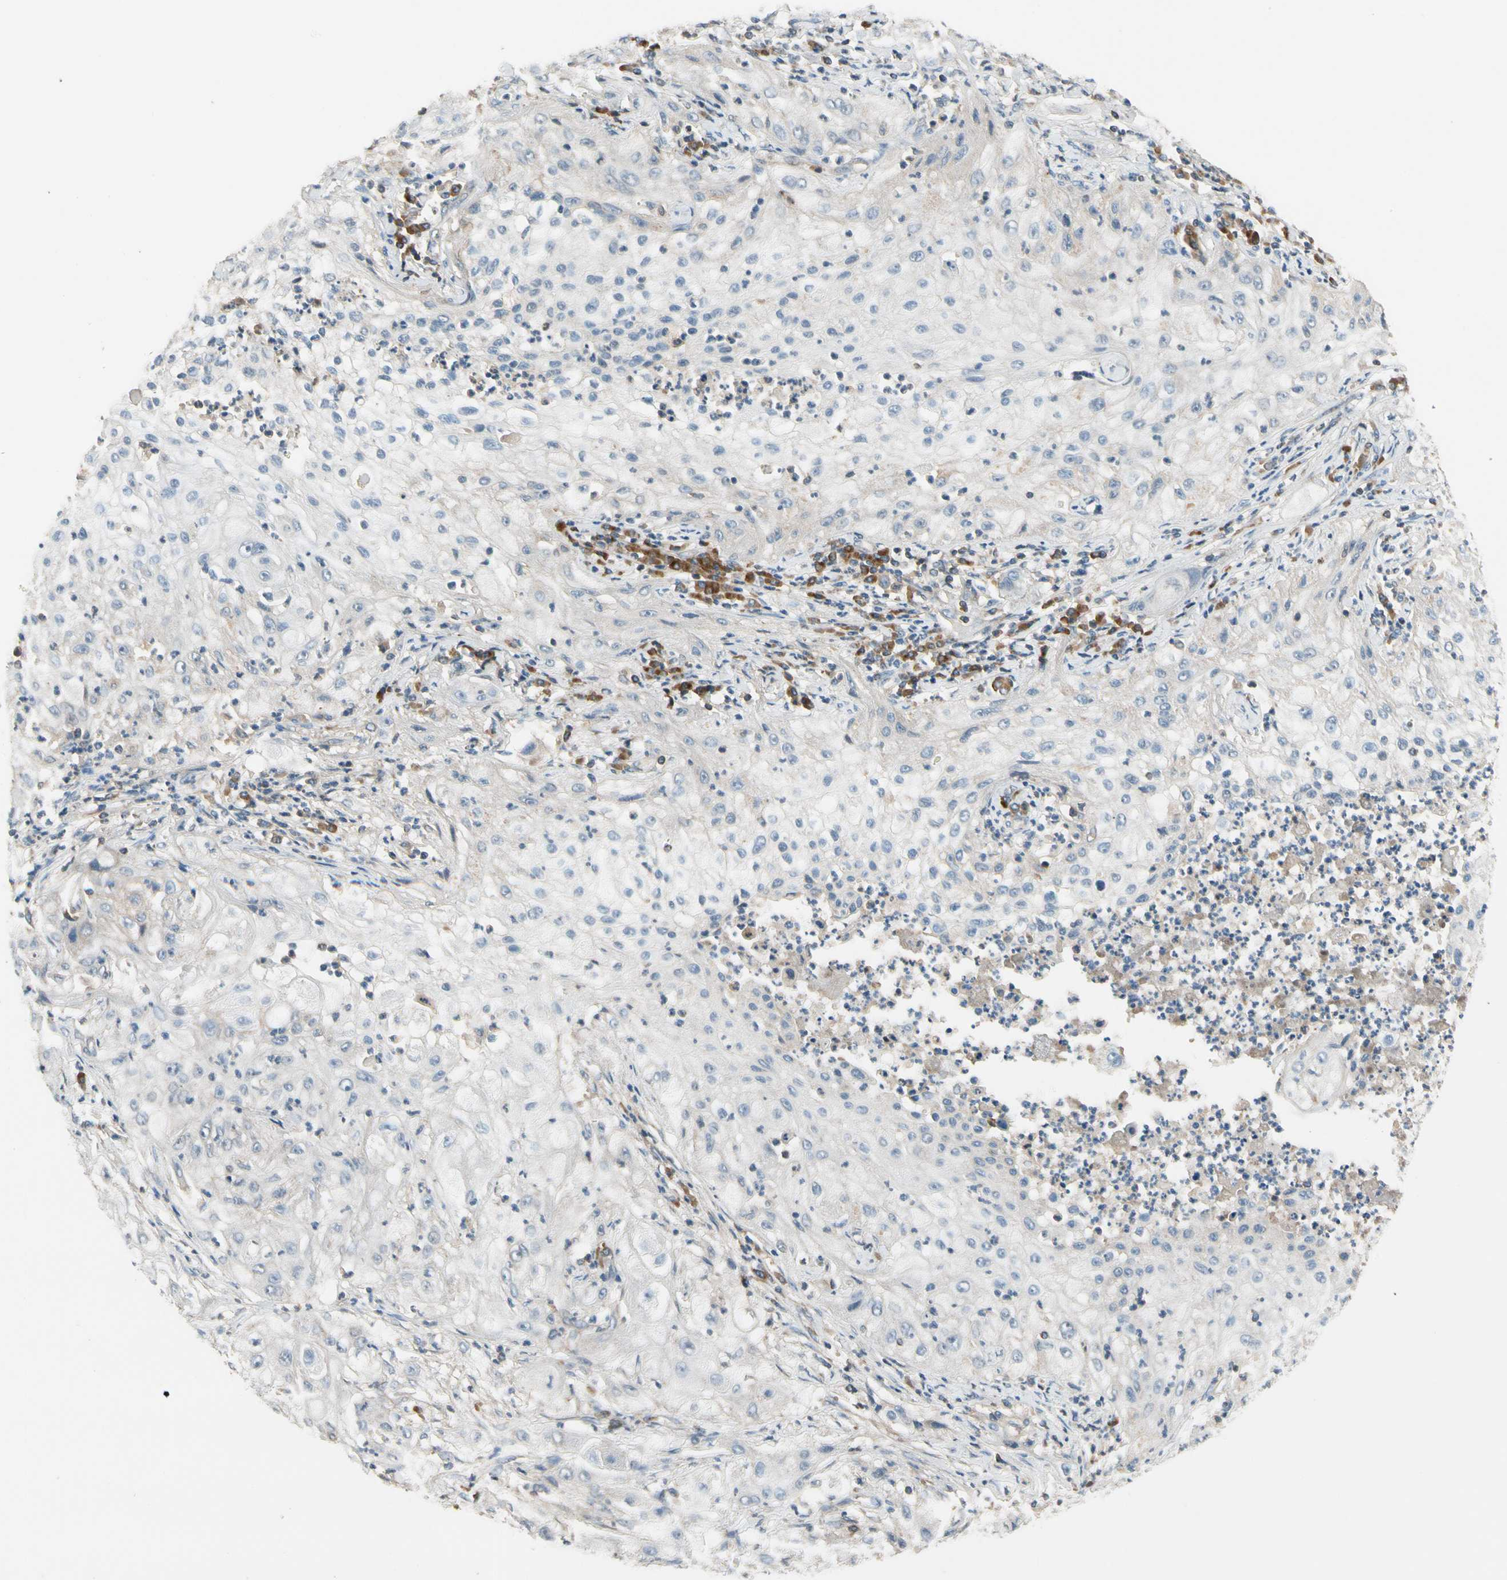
{"staining": {"intensity": "negative", "quantity": "none", "location": "none"}, "tissue": "lung cancer", "cell_type": "Tumor cells", "image_type": "cancer", "snomed": [{"axis": "morphology", "description": "Inflammation, NOS"}, {"axis": "morphology", "description": "Squamous cell carcinoma, NOS"}, {"axis": "topography", "description": "Lymph node"}, {"axis": "topography", "description": "Soft tissue"}, {"axis": "topography", "description": "Lung"}], "caption": "Immunohistochemistry (IHC) photomicrograph of neoplastic tissue: human lung squamous cell carcinoma stained with DAB reveals no significant protein staining in tumor cells.", "gene": "MST1R", "patient": {"sex": "male", "age": 66}}